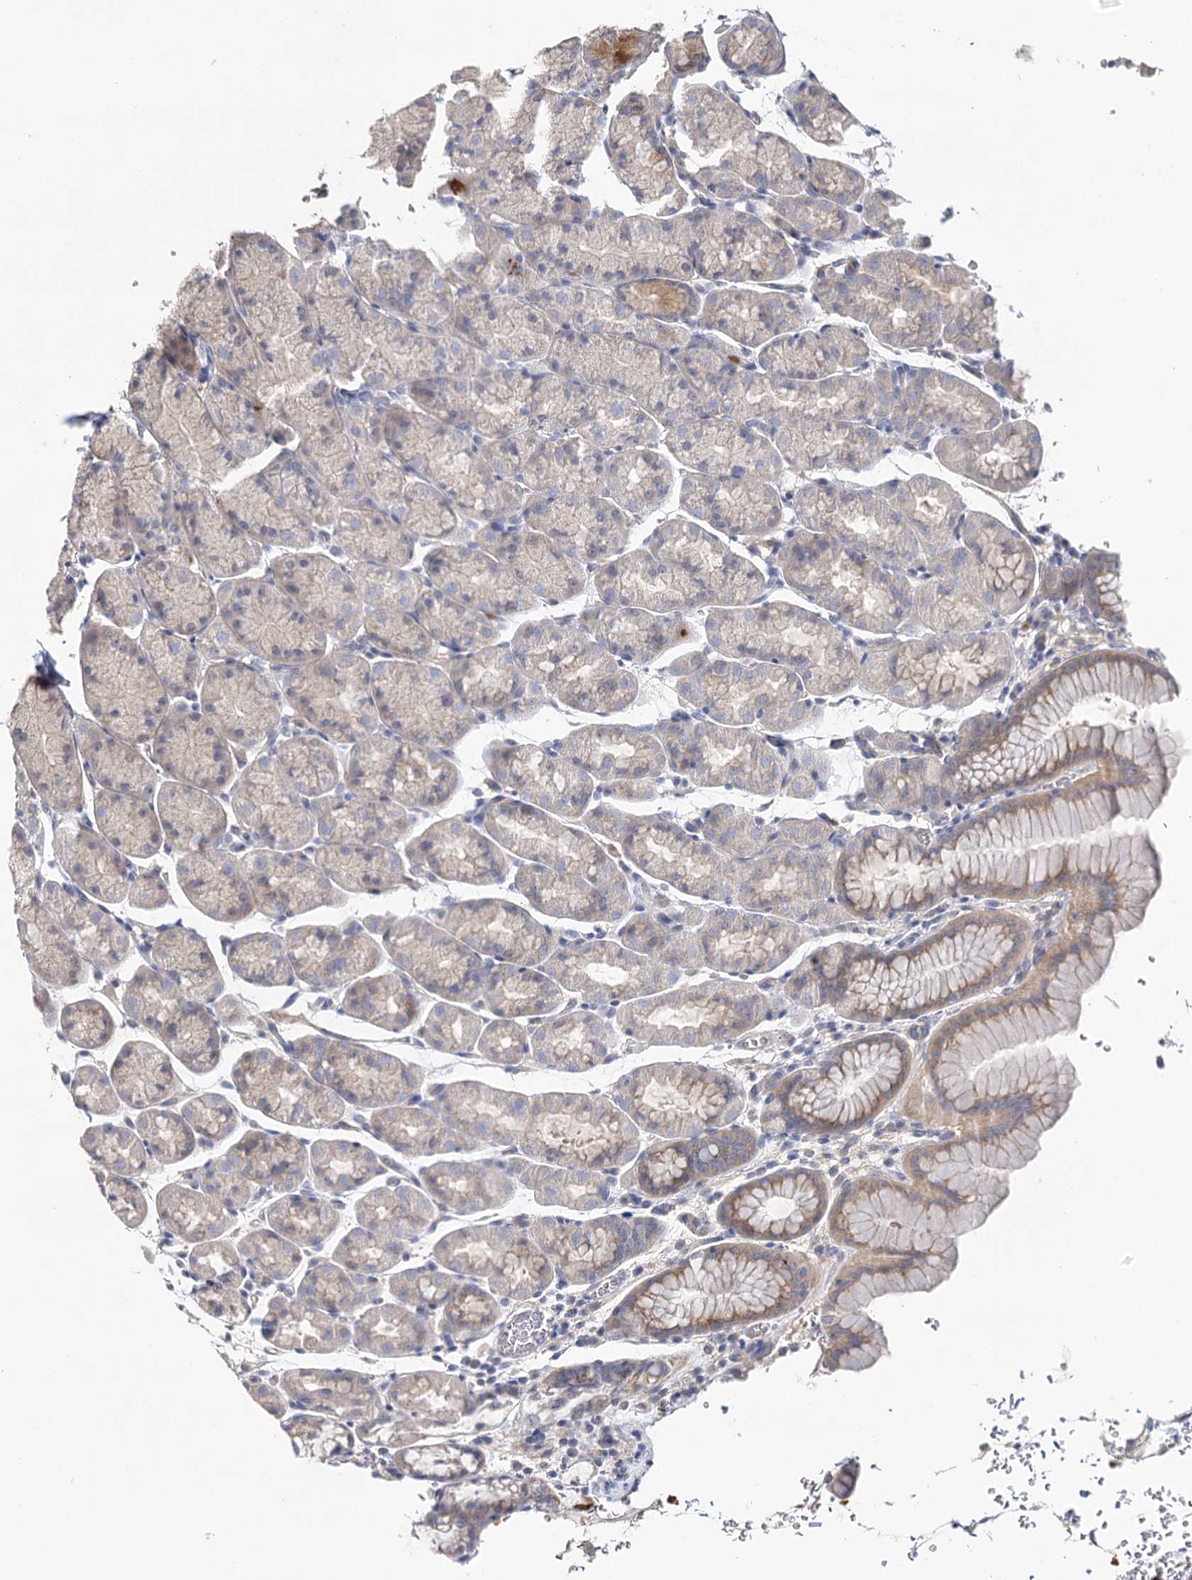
{"staining": {"intensity": "weak", "quantity": "<25%", "location": "cytoplasmic/membranous"}, "tissue": "stomach", "cell_type": "Glandular cells", "image_type": "normal", "snomed": [{"axis": "morphology", "description": "Normal tissue, NOS"}, {"axis": "topography", "description": "Stomach"}], "caption": "Immunohistochemistry (IHC) image of normal human stomach stained for a protein (brown), which demonstrates no staining in glandular cells.", "gene": "EPB41L5", "patient": {"sex": "male", "age": 42}}